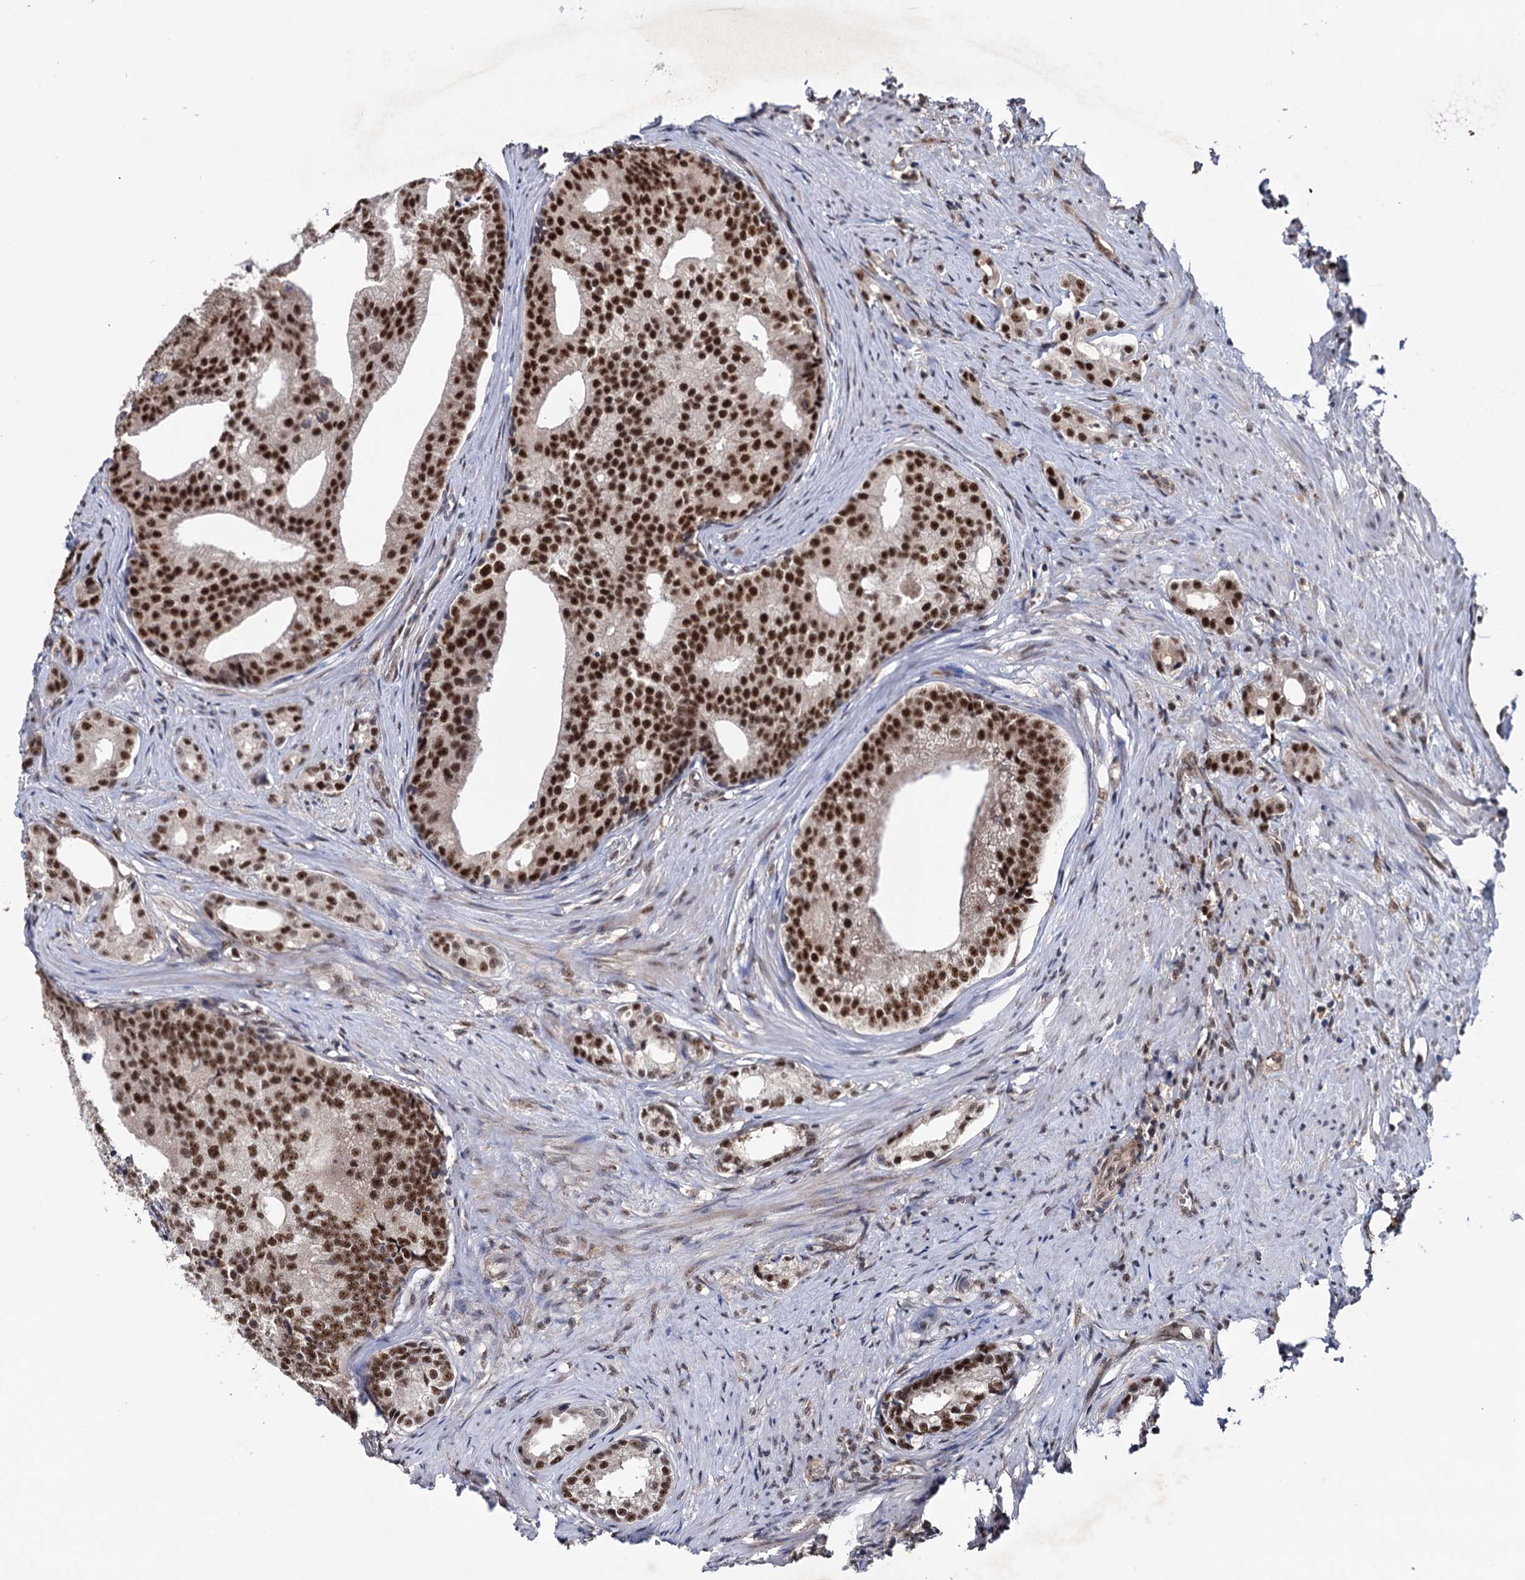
{"staining": {"intensity": "strong", "quantity": ">75%", "location": "nuclear"}, "tissue": "prostate cancer", "cell_type": "Tumor cells", "image_type": "cancer", "snomed": [{"axis": "morphology", "description": "Adenocarcinoma, Low grade"}, {"axis": "topography", "description": "Prostate"}], "caption": "Brown immunohistochemical staining in human prostate cancer shows strong nuclear staining in about >75% of tumor cells. Nuclei are stained in blue.", "gene": "TBC1D12", "patient": {"sex": "male", "age": 71}}